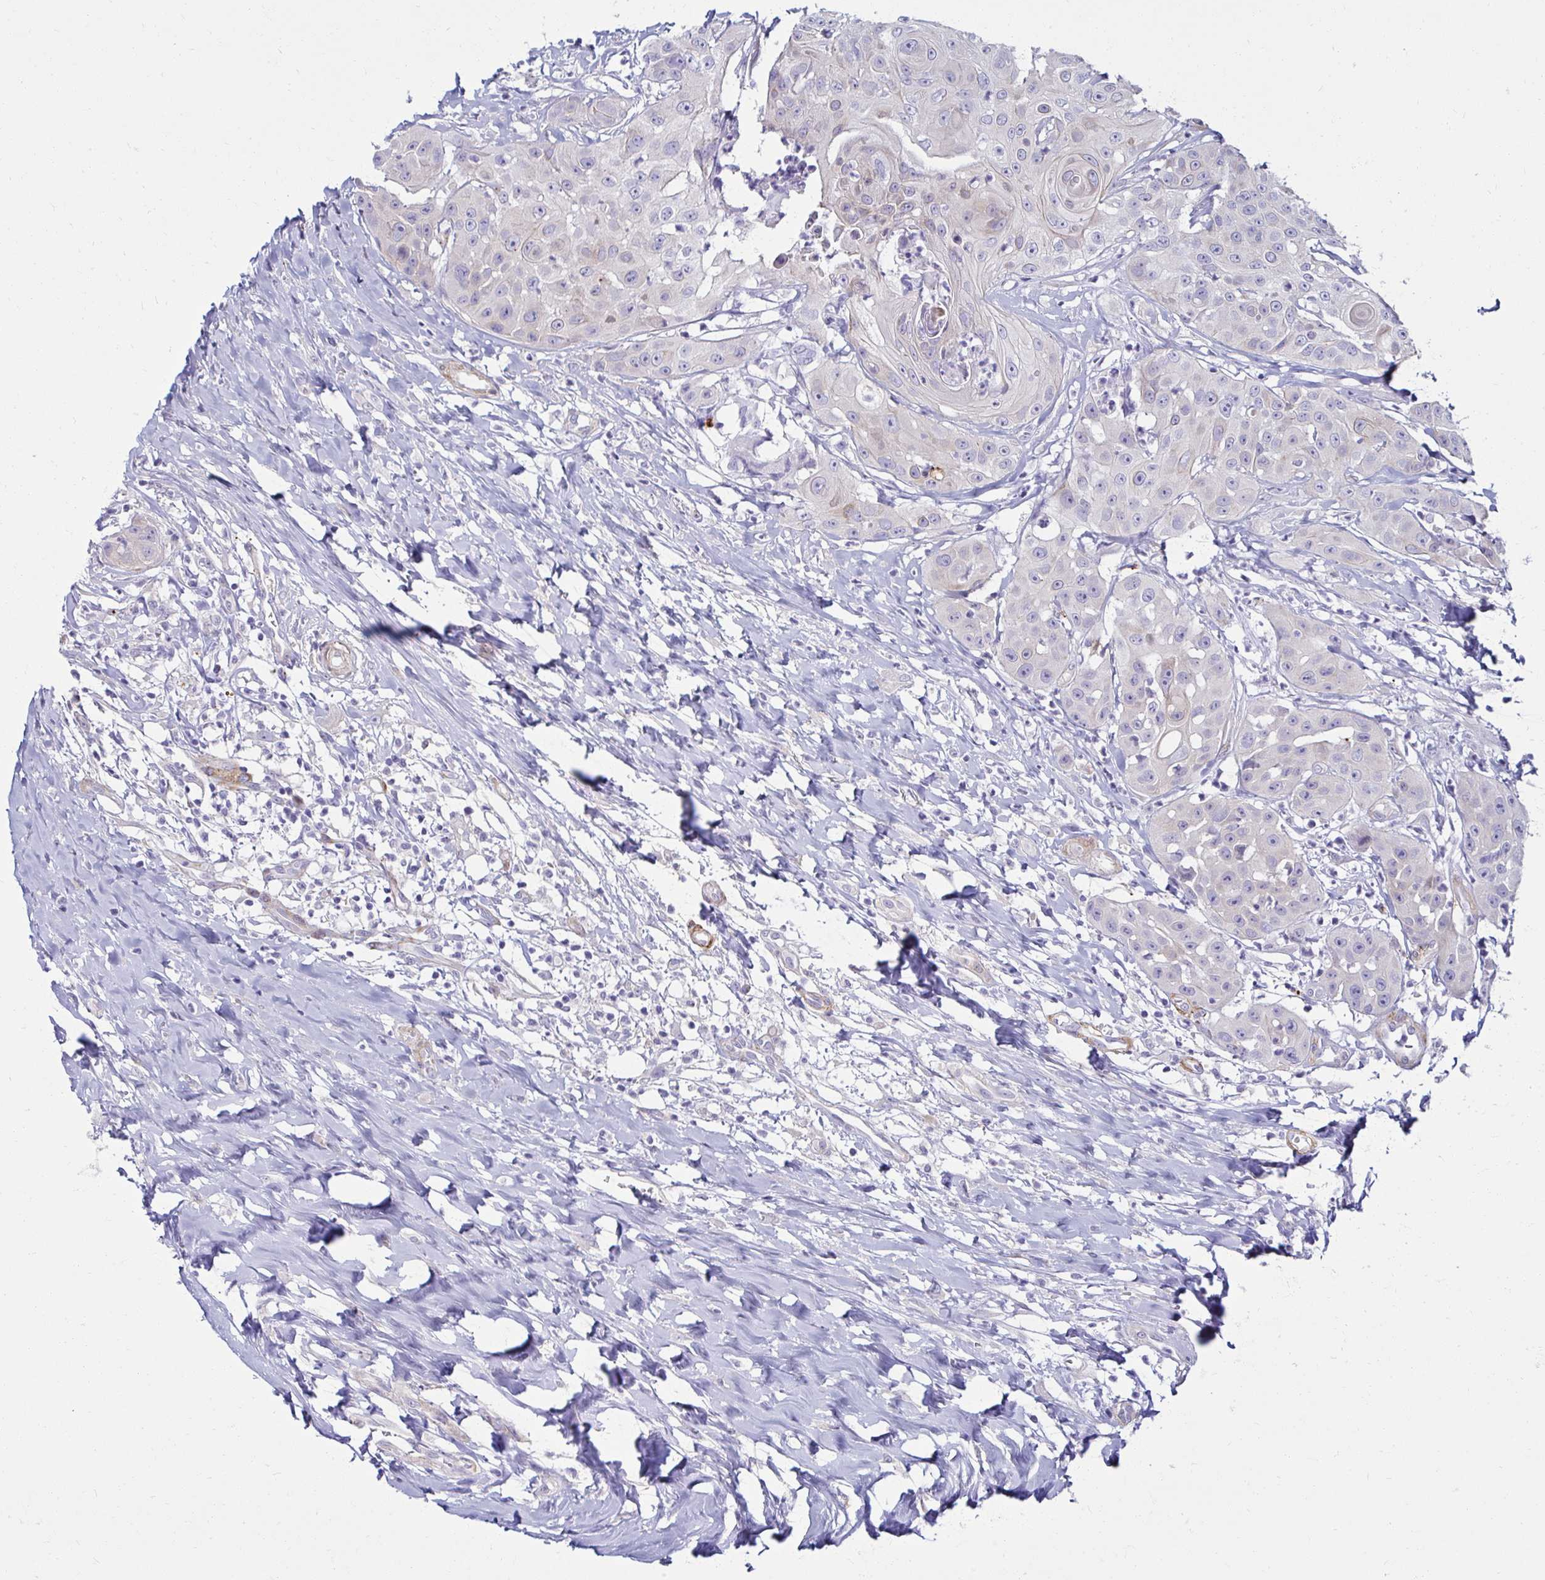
{"staining": {"intensity": "negative", "quantity": "none", "location": "none"}, "tissue": "head and neck cancer", "cell_type": "Tumor cells", "image_type": "cancer", "snomed": [{"axis": "morphology", "description": "Squamous cell carcinoma, NOS"}, {"axis": "topography", "description": "Head-Neck"}], "caption": "Tumor cells show no significant protein expression in squamous cell carcinoma (head and neck).", "gene": "ANKRD62", "patient": {"sex": "male", "age": 83}}